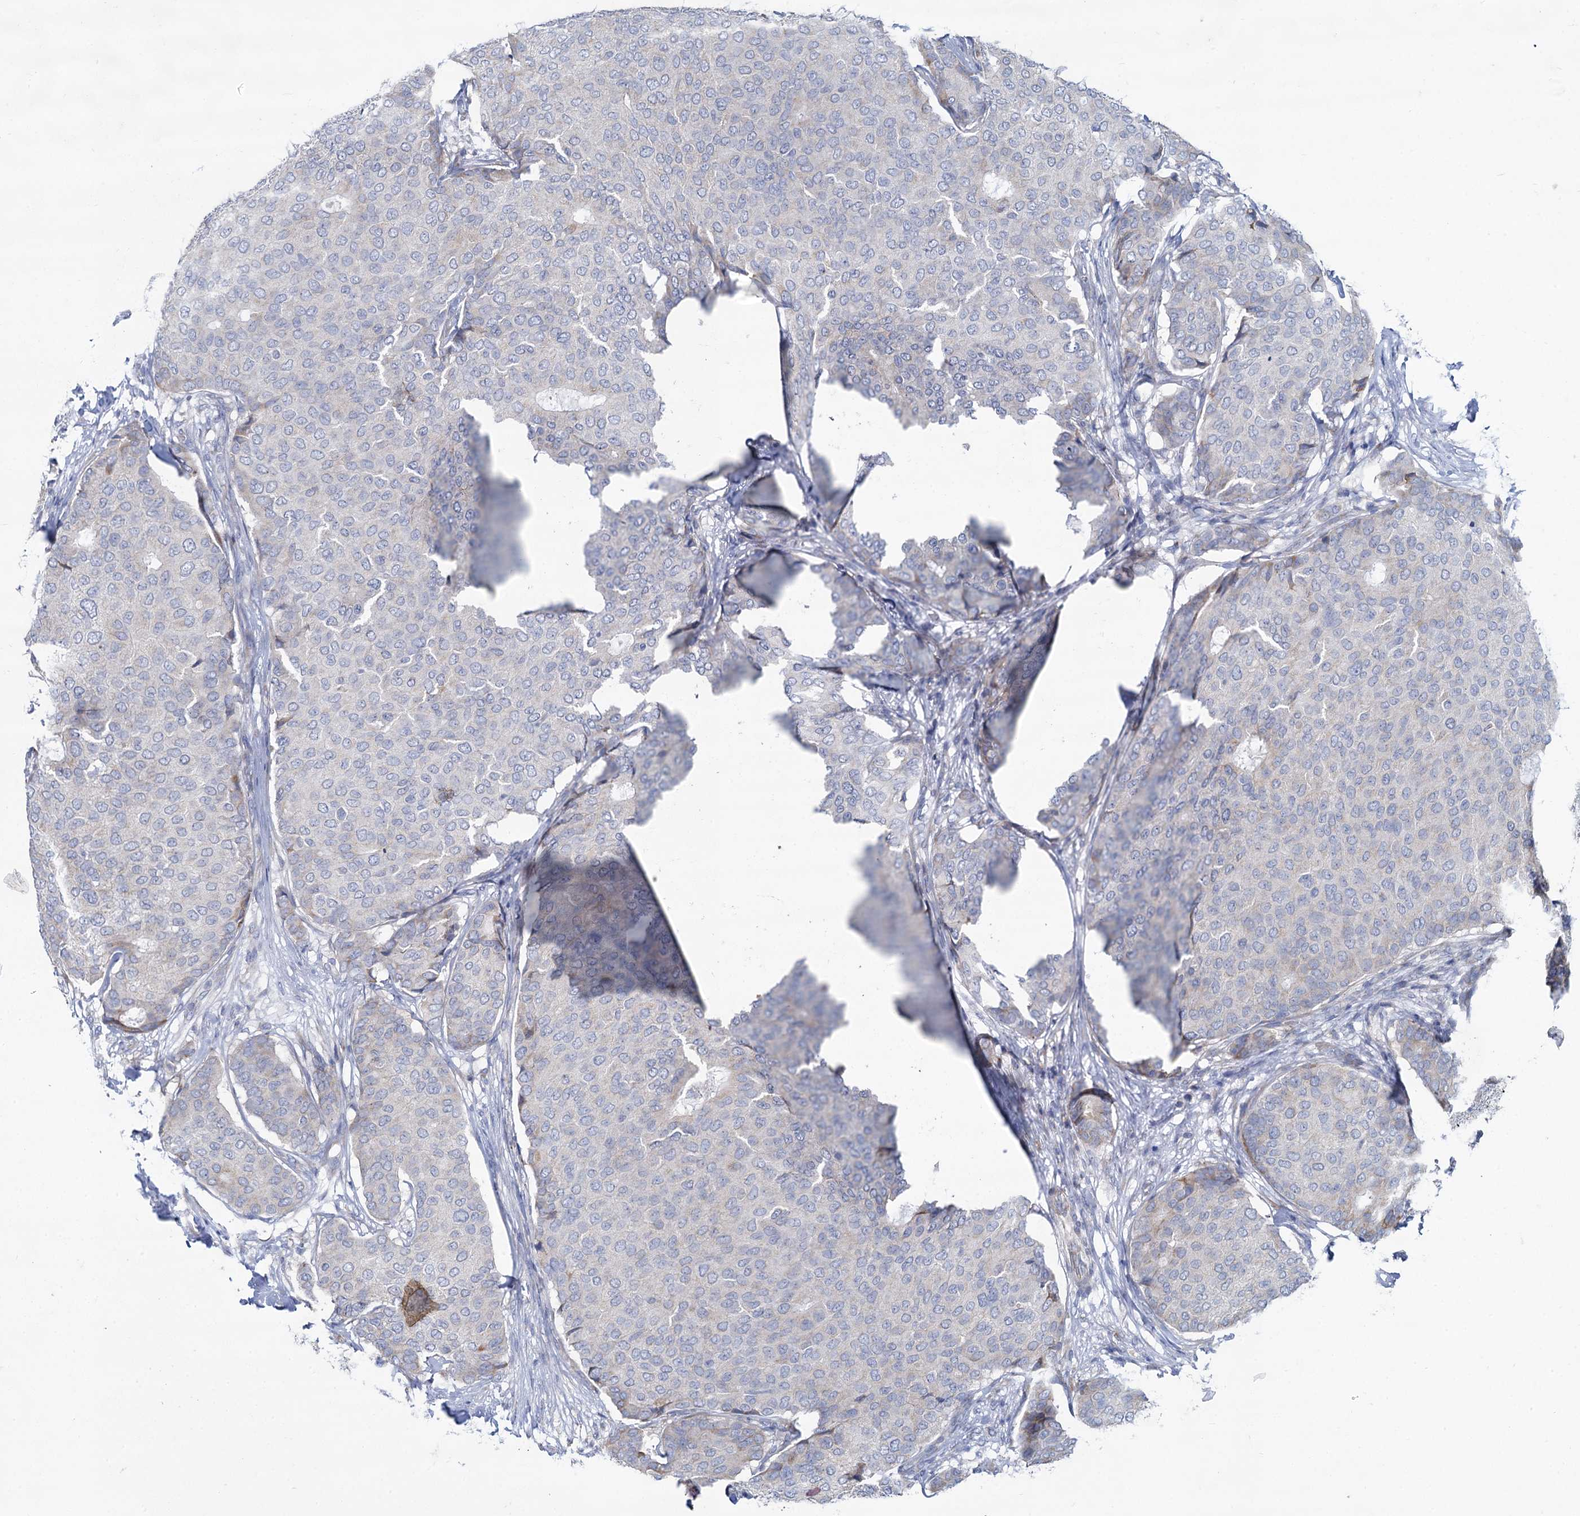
{"staining": {"intensity": "negative", "quantity": "none", "location": "none"}, "tissue": "breast cancer", "cell_type": "Tumor cells", "image_type": "cancer", "snomed": [{"axis": "morphology", "description": "Duct carcinoma"}, {"axis": "topography", "description": "Breast"}], "caption": "DAB (3,3'-diaminobenzidine) immunohistochemical staining of intraductal carcinoma (breast) shows no significant expression in tumor cells.", "gene": "PRSS35", "patient": {"sex": "female", "age": 75}}